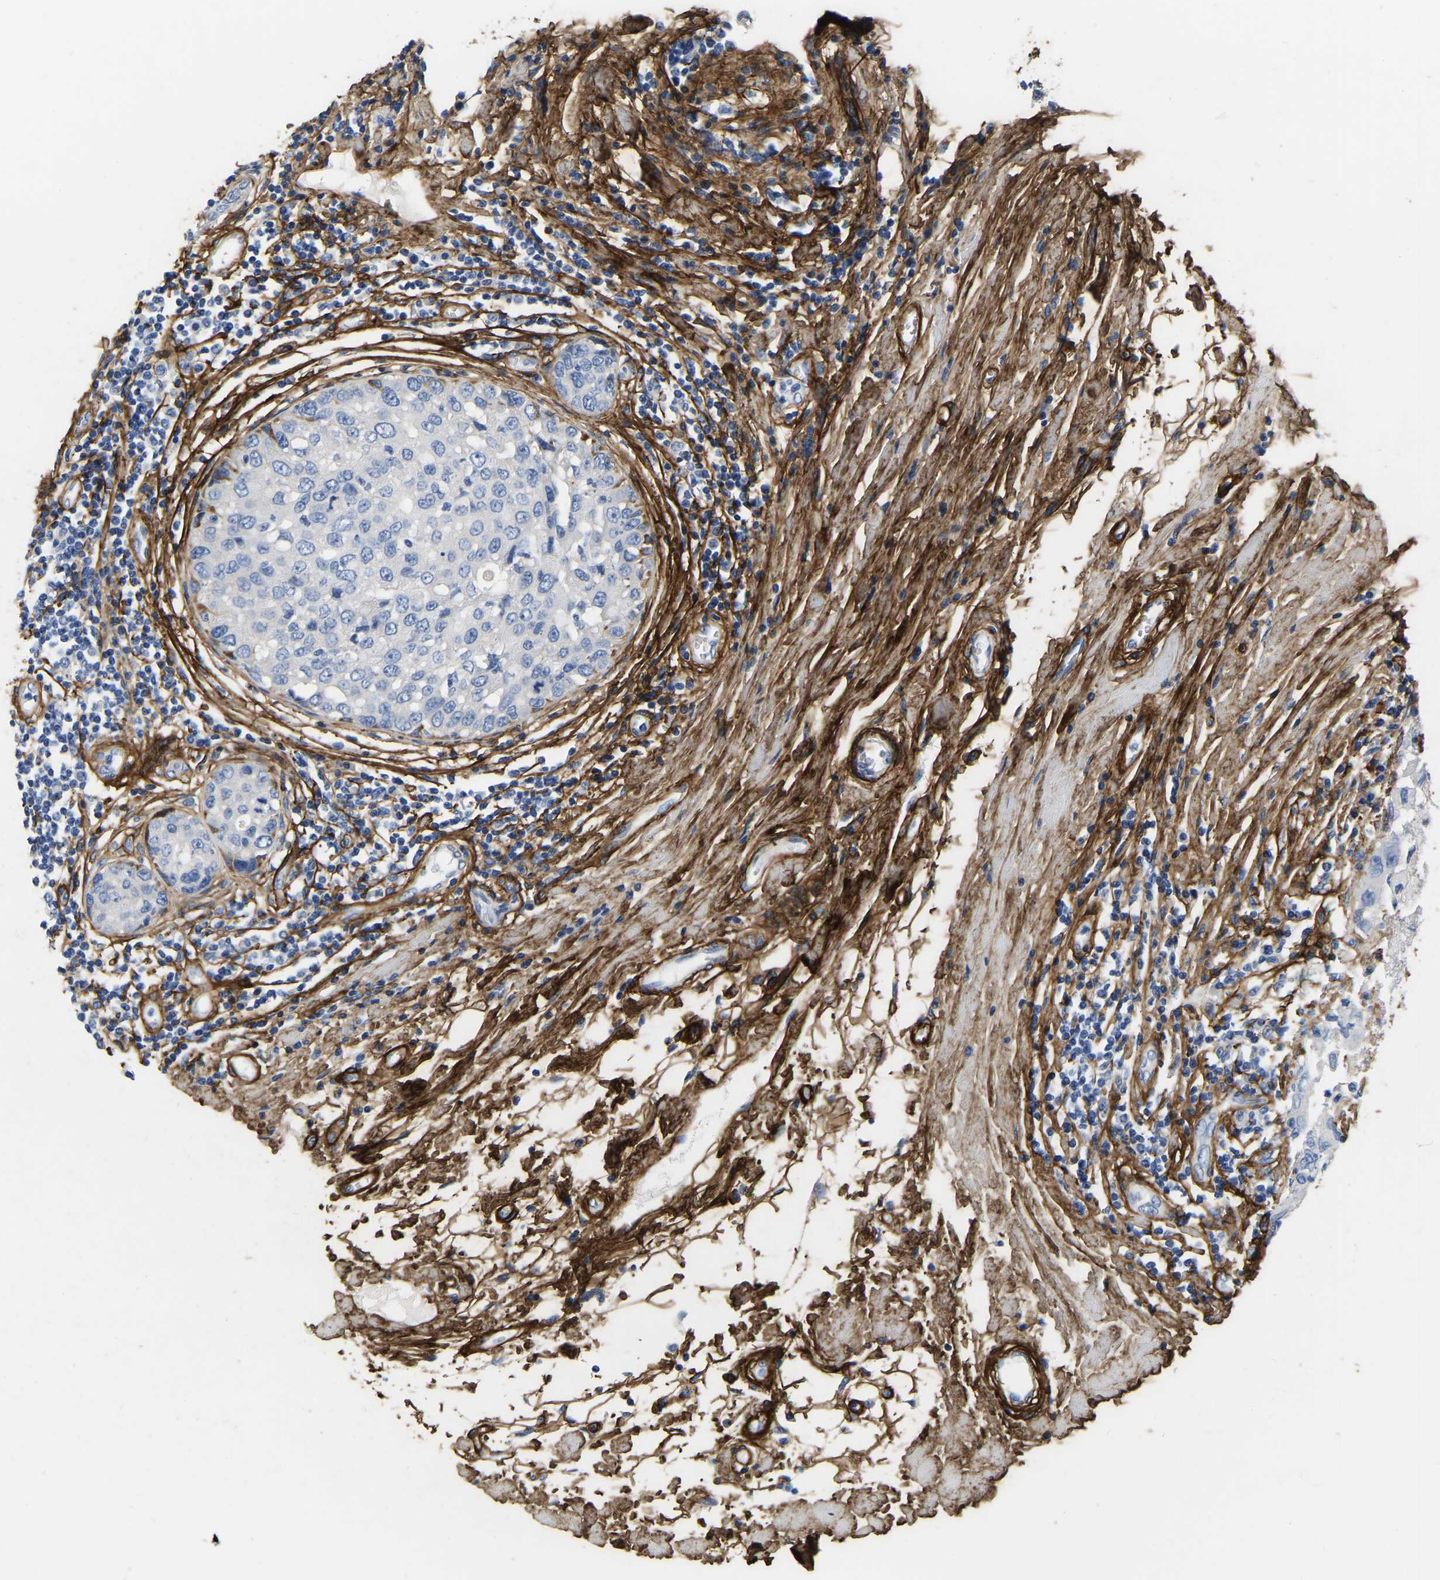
{"staining": {"intensity": "negative", "quantity": "none", "location": "none"}, "tissue": "breast cancer", "cell_type": "Tumor cells", "image_type": "cancer", "snomed": [{"axis": "morphology", "description": "Duct carcinoma"}, {"axis": "topography", "description": "Breast"}], "caption": "Tumor cells show no significant positivity in breast intraductal carcinoma.", "gene": "COL6A1", "patient": {"sex": "female", "age": 27}}